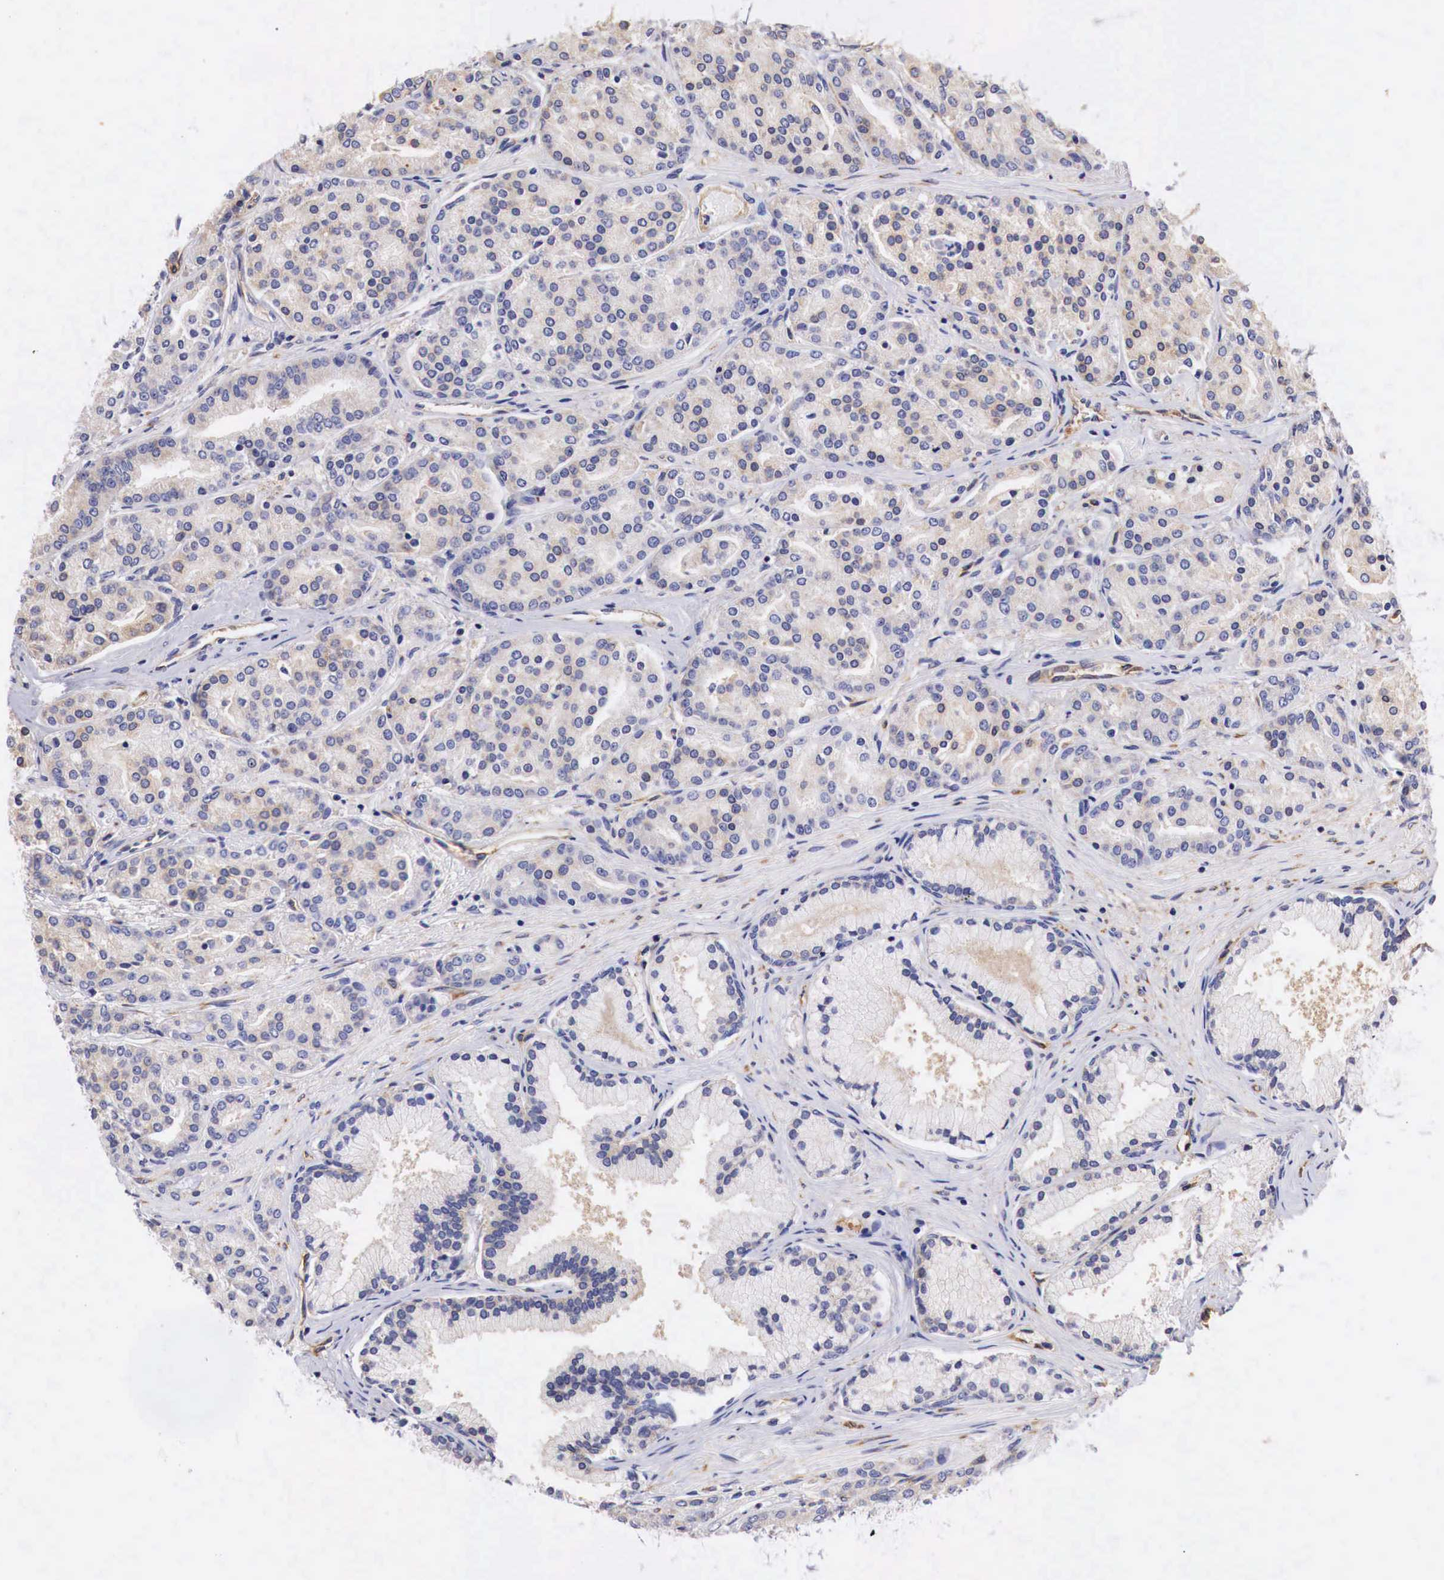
{"staining": {"intensity": "weak", "quantity": "<25%", "location": "cytoplasmic/membranous"}, "tissue": "prostate cancer", "cell_type": "Tumor cells", "image_type": "cancer", "snomed": [{"axis": "morphology", "description": "Adenocarcinoma, High grade"}, {"axis": "topography", "description": "Prostate"}], "caption": "The image exhibits no staining of tumor cells in prostate cancer.", "gene": "RDX", "patient": {"sex": "male", "age": 64}}